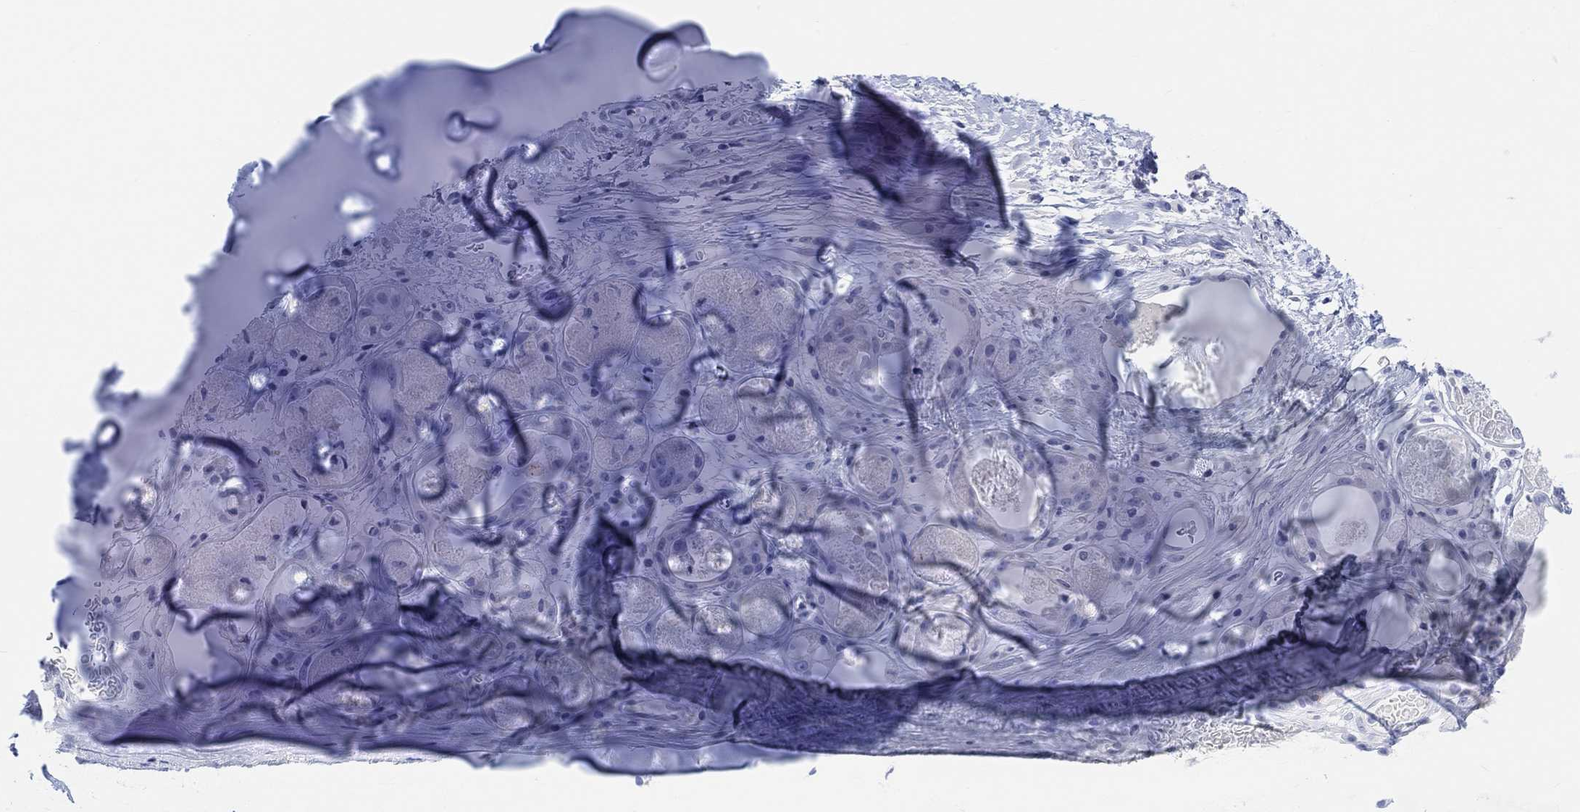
{"staining": {"intensity": "negative", "quantity": "none", "location": "none"}, "tissue": "soft tissue", "cell_type": "Chondrocytes", "image_type": "normal", "snomed": [{"axis": "morphology", "description": "Normal tissue, NOS"}, {"axis": "topography", "description": "Cartilage tissue"}], "caption": "IHC histopathology image of normal soft tissue: human soft tissue stained with DAB (3,3'-diaminobenzidine) demonstrates no significant protein staining in chondrocytes.", "gene": "CALCA", "patient": {"sex": "male", "age": 81}}